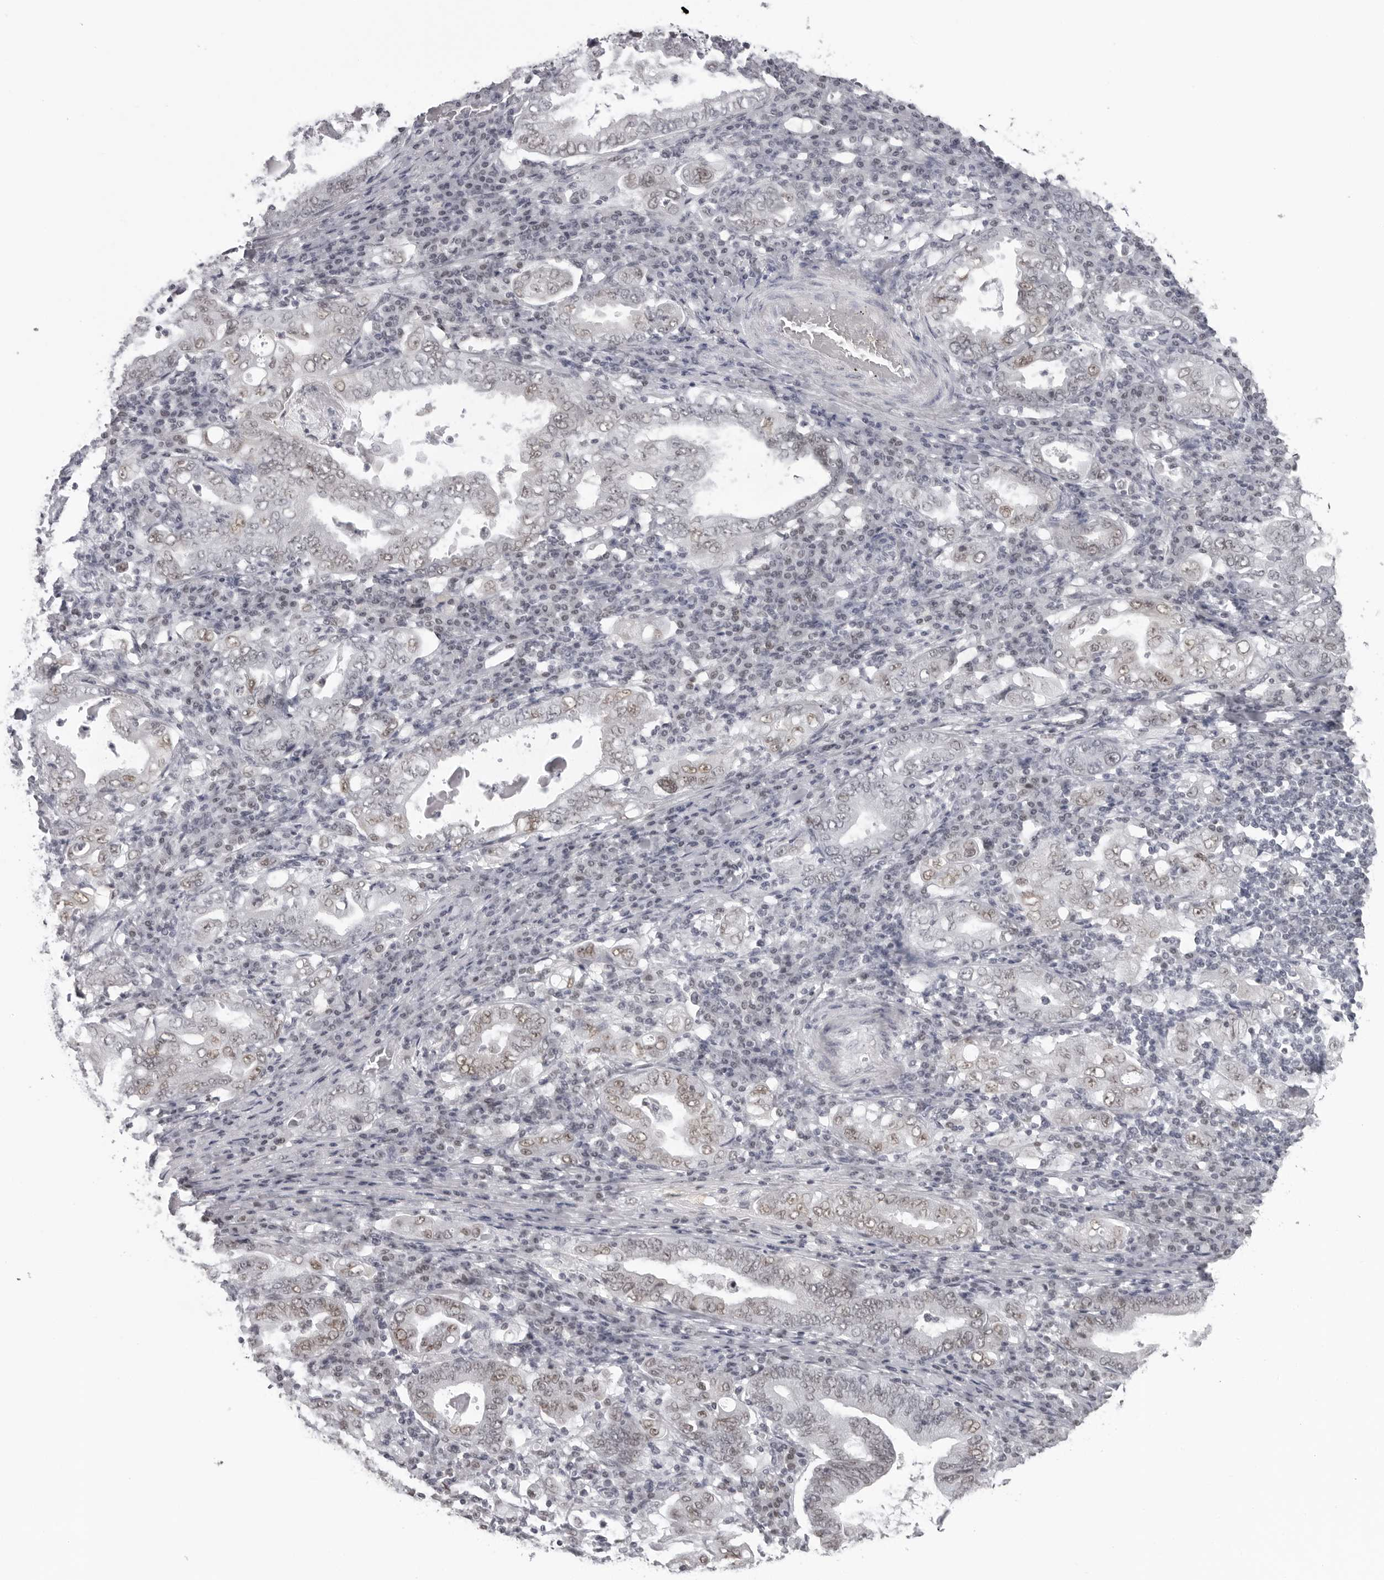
{"staining": {"intensity": "weak", "quantity": ">75%", "location": "nuclear"}, "tissue": "stomach cancer", "cell_type": "Tumor cells", "image_type": "cancer", "snomed": [{"axis": "morphology", "description": "Normal tissue, NOS"}, {"axis": "morphology", "description": "Adenocarcinoma, NOS"}, {"axis": "topography", "description": "Esophagus"}, {"axis": "topography", "description": "Stomach, upper"}, {"axis": "topography", "description": "Peripheral nerve tissue"}], "caption": "Tumor cells display low levels of weak nuclear staining in about >75% of cells in stomach cancer.", "gene": "ESPN", "patient": {"sex": "male", "age": 62}}